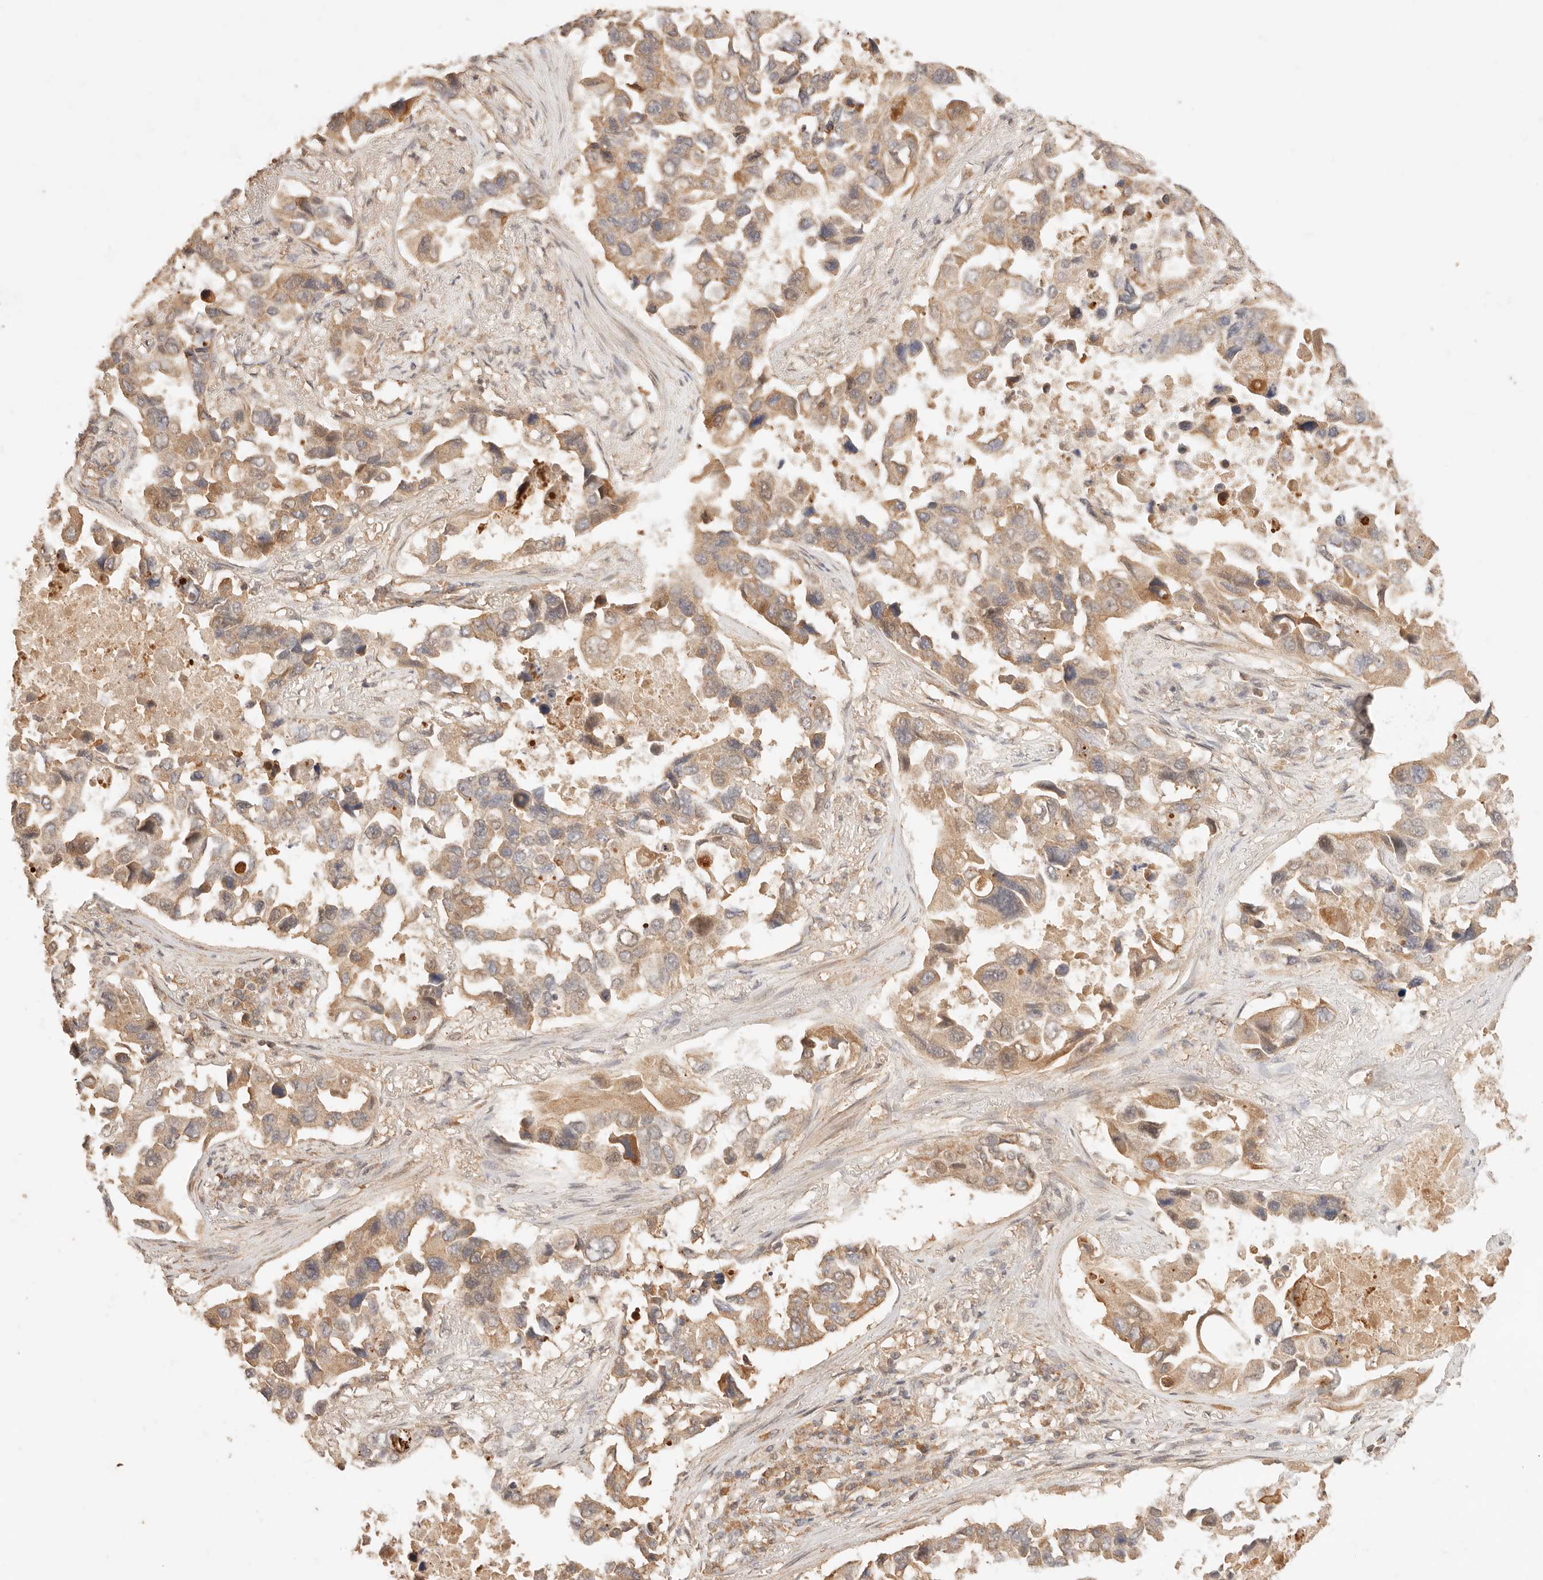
{"staining": {"intensity": "moderate", "quantity": ">75%", "location": "cytoplasmic/membranous"}, "tissue": "lung cancer", "cell_type": "Tumor cells", "image_type": "cancer", "snomed": [{"axis": "morphology", "description": "Adenocarcinoma, NOS"}, {"axis": "topography", "description": "Lung"}], "caption": "IHC (DAB (3,3'-diaminobenzidine)) staining of lung adenocarcinoma exhibits moderate cytoplasmic/membranous protein staining in about >75% of tumor cells.", "gene": "TRIM11", "patient": {"sex": "male", "age": 64}}